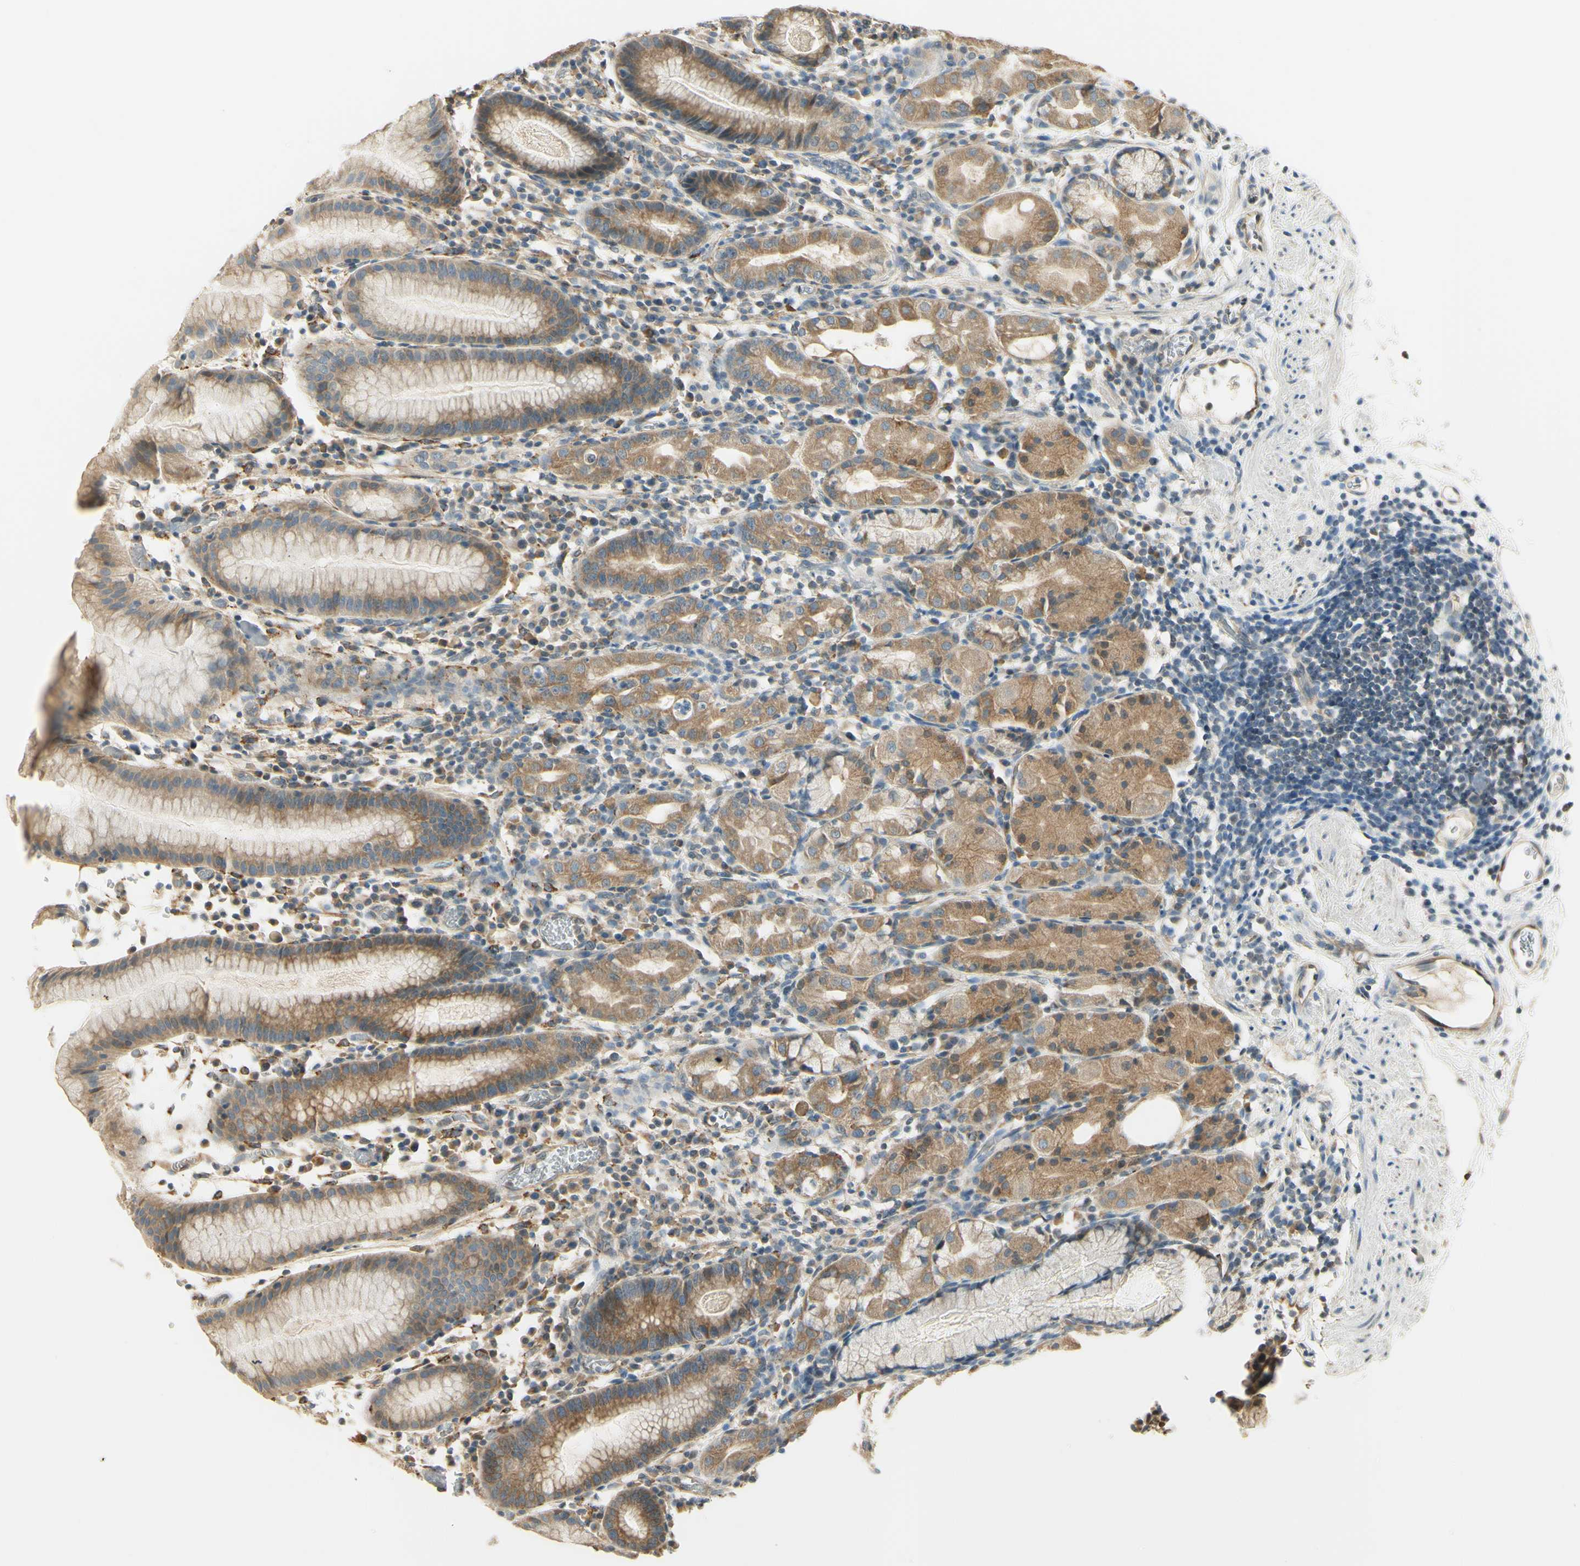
{"staining": {"intensity": "moderate", "quantity": "25%-75%", "location": "cytoplasmic/membranous"}, "tissue": "stomach", "cell_type": "Glandular cells", "image_type": "normal", "snomed": [{"axis": "morphology", "description": "Normal tissue, NOS"}, {"axis": "topography", "description": "Stomach"}, {"axis": "topography", "description": "Stomach, lower"}], "caption": "Protein expression analysis of benign human stomach reveals moderate cytoplasmic/membranous staining in about 25%-75% of glandular cells.", "gene": "IGDCC4", "patient": {"sex": "female", "age": 75}}